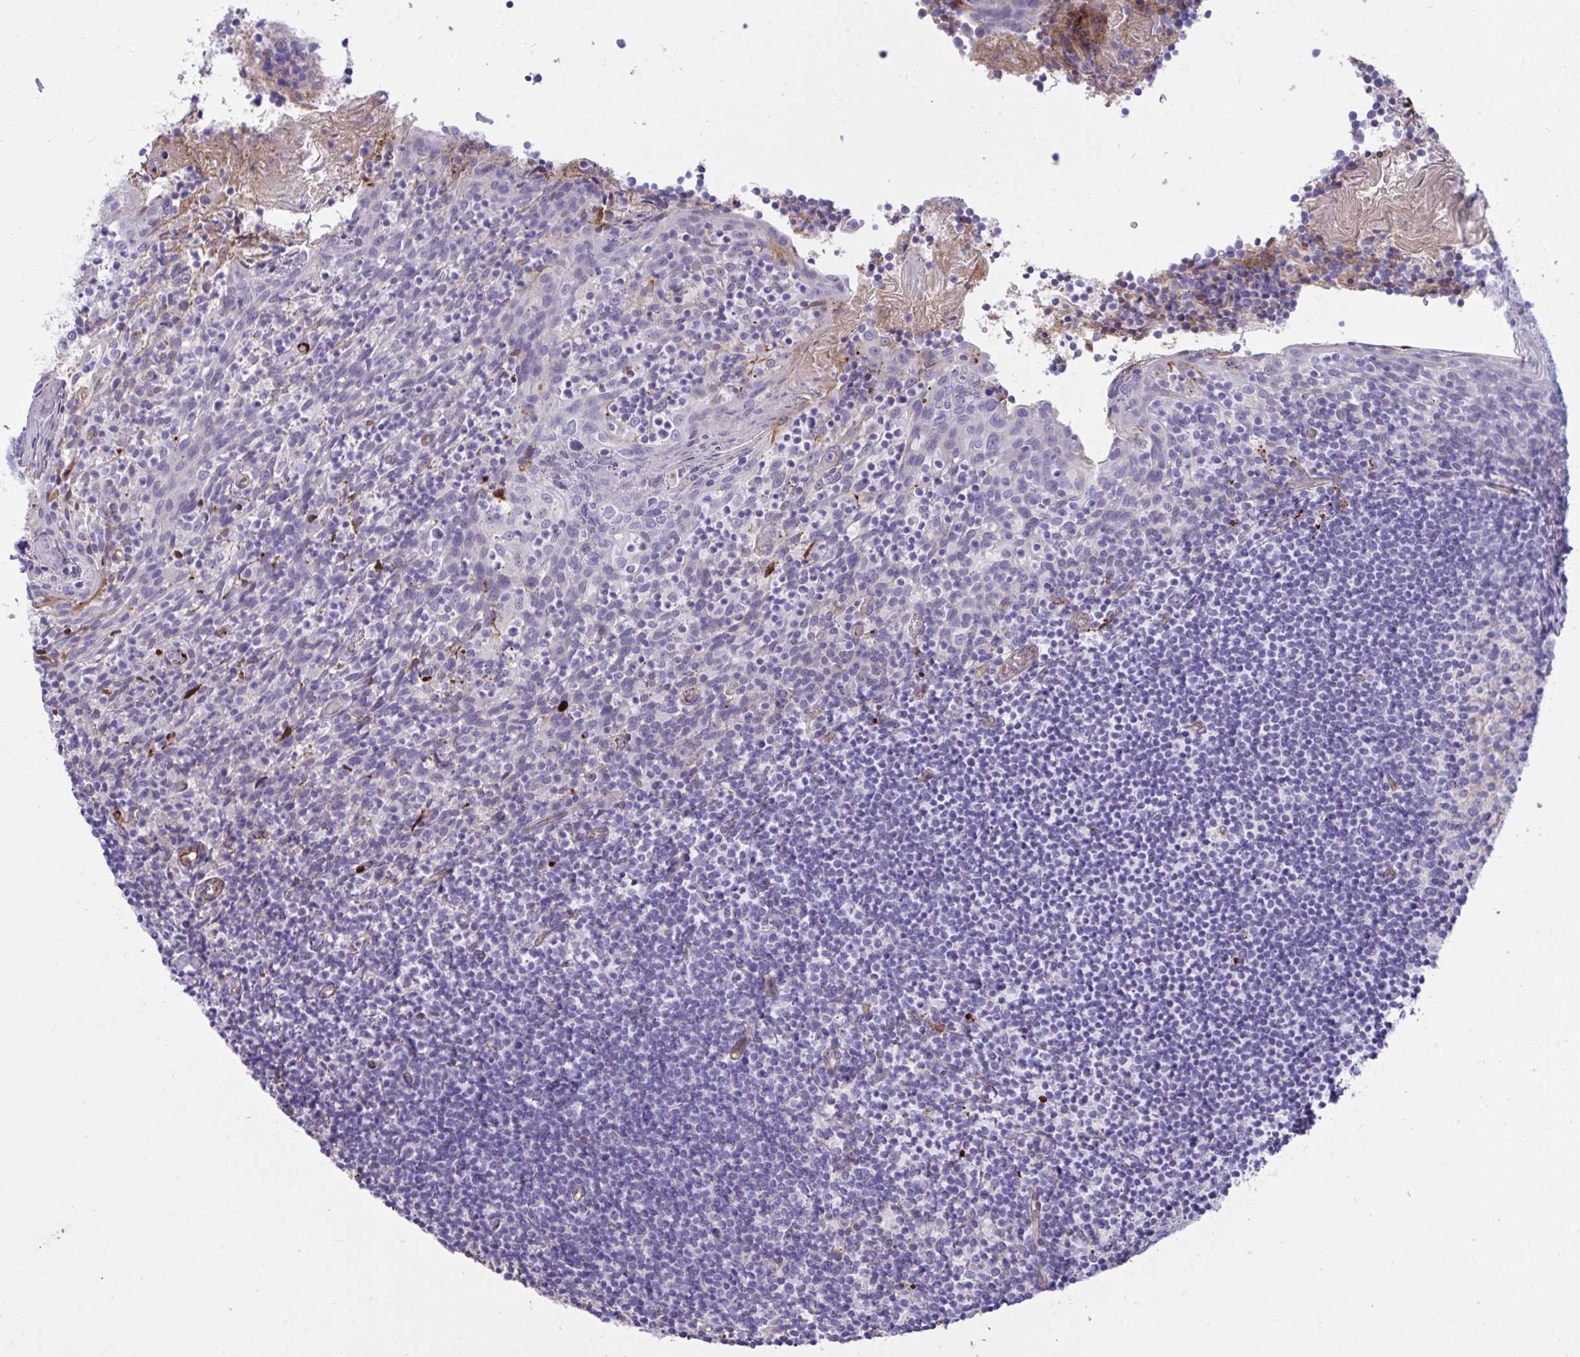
{"staining": {"intensity": "negative", "quantity": "none", "location": "none"}, "tissue": "tonsil", "cell_type": "Non-germinal center cells", "image_type": "normal", "snomed": [{"axis": "morphology", "description": "Normal tissue, NOS"}, {"axis": "topography", "description": "Tonsil"}], "caption": "Human tonsil stained for a protein using IHC exhibits no staining in non-germinal center cells.", "gene": "F2", "patient": {"sex": "female", "age": 10}}